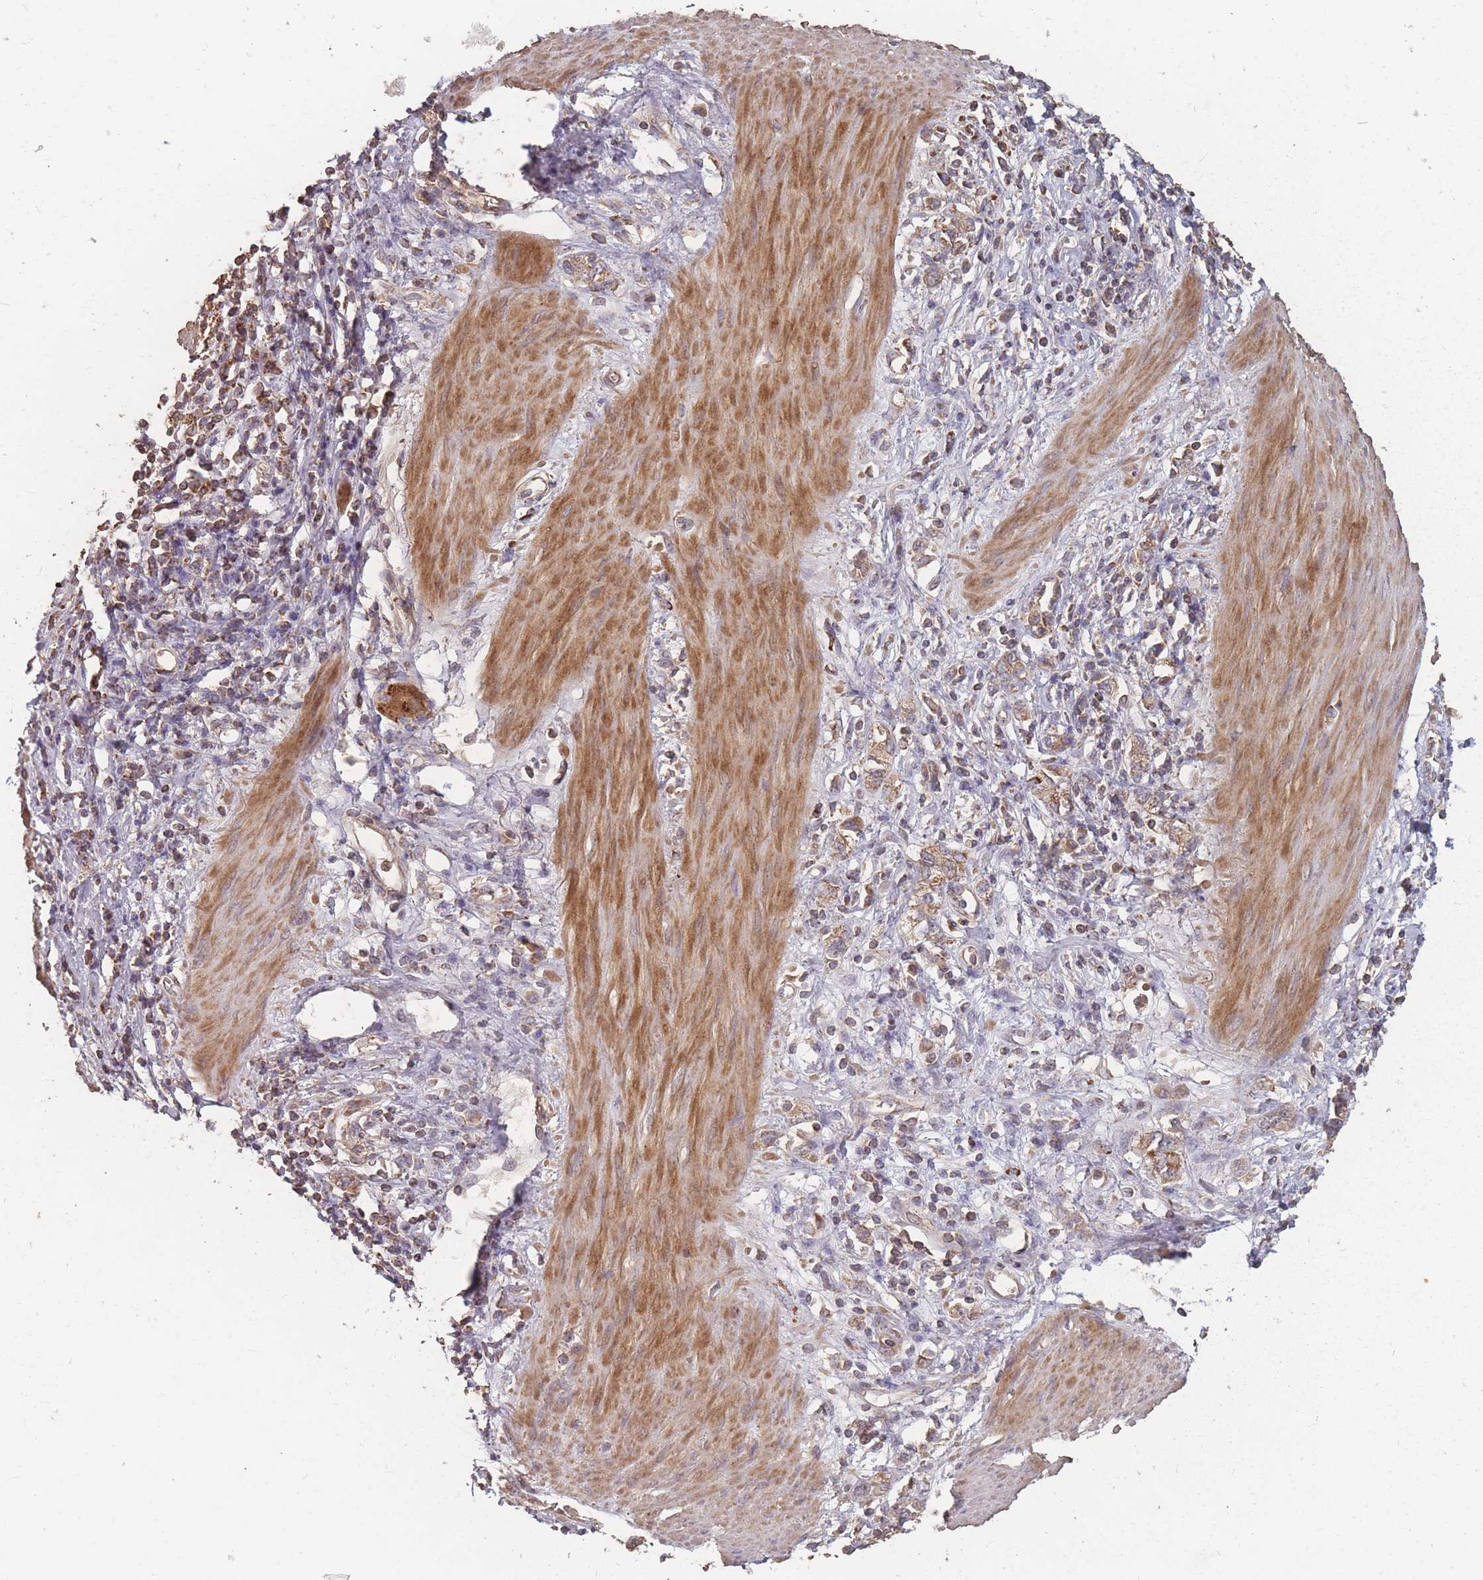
{"staining": {"intensity": "moderate", "quantity": ">75%", "location": "cytoplasmic/membranous"}, "tissue": "stomach cancer", "cell_type": "Tumor cells", "image_type": "cancer", "snomed": [{"axis": "morphology", "description": "Adenocarcinoma, NOS"}, {"axis": "topography", "description": "Stomach"}], "caption": "Stomach cancer stained for a protein shows moderate cytoplasmic/membranous positivity in tumor cells.", "gene": "LYRM7", "patient": {"sex": "female", "age": 76}}